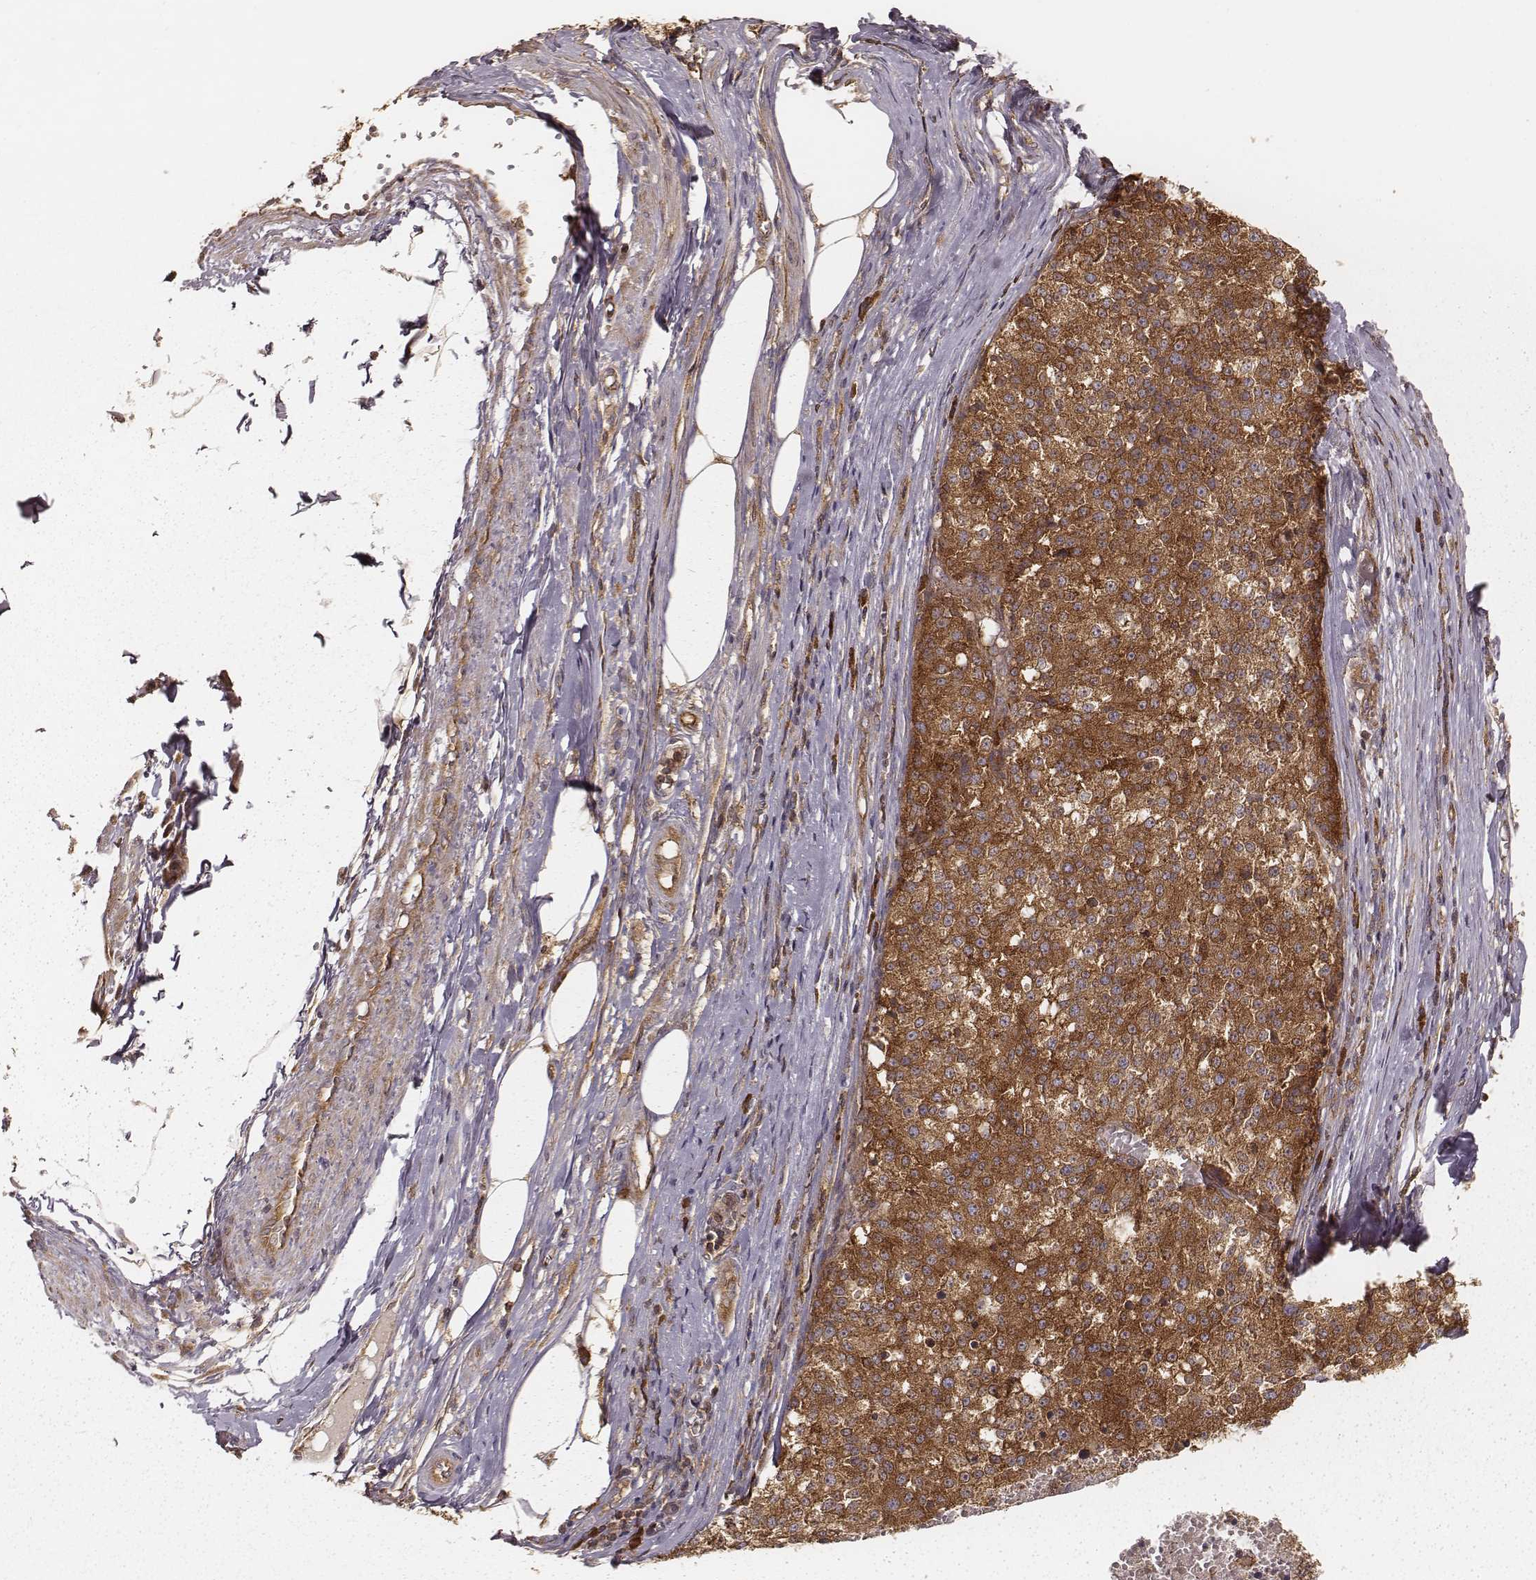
{"staining": {"intensity": "strong", "quantity": ">75%", "location": "cytoplasmic/membranous"}, "tissue": "melanoma", "cell_type": "Tumor cells", "image_type": "cancer", "snomed": [{"axis": "morphology", "description": "Malignant melanoma, Metastatic site"}, {"axis": "topography", "description": "Lymph node"}], "caption": "Malignant melanoma (metastatic site) was stained to show a protein in brown. There is high levels of strong cytoplasmic/membranous positivity in approximately >75% of tumor cells.", "gene": "CARS1", "patient": {"sex": "female", "age": 64}}